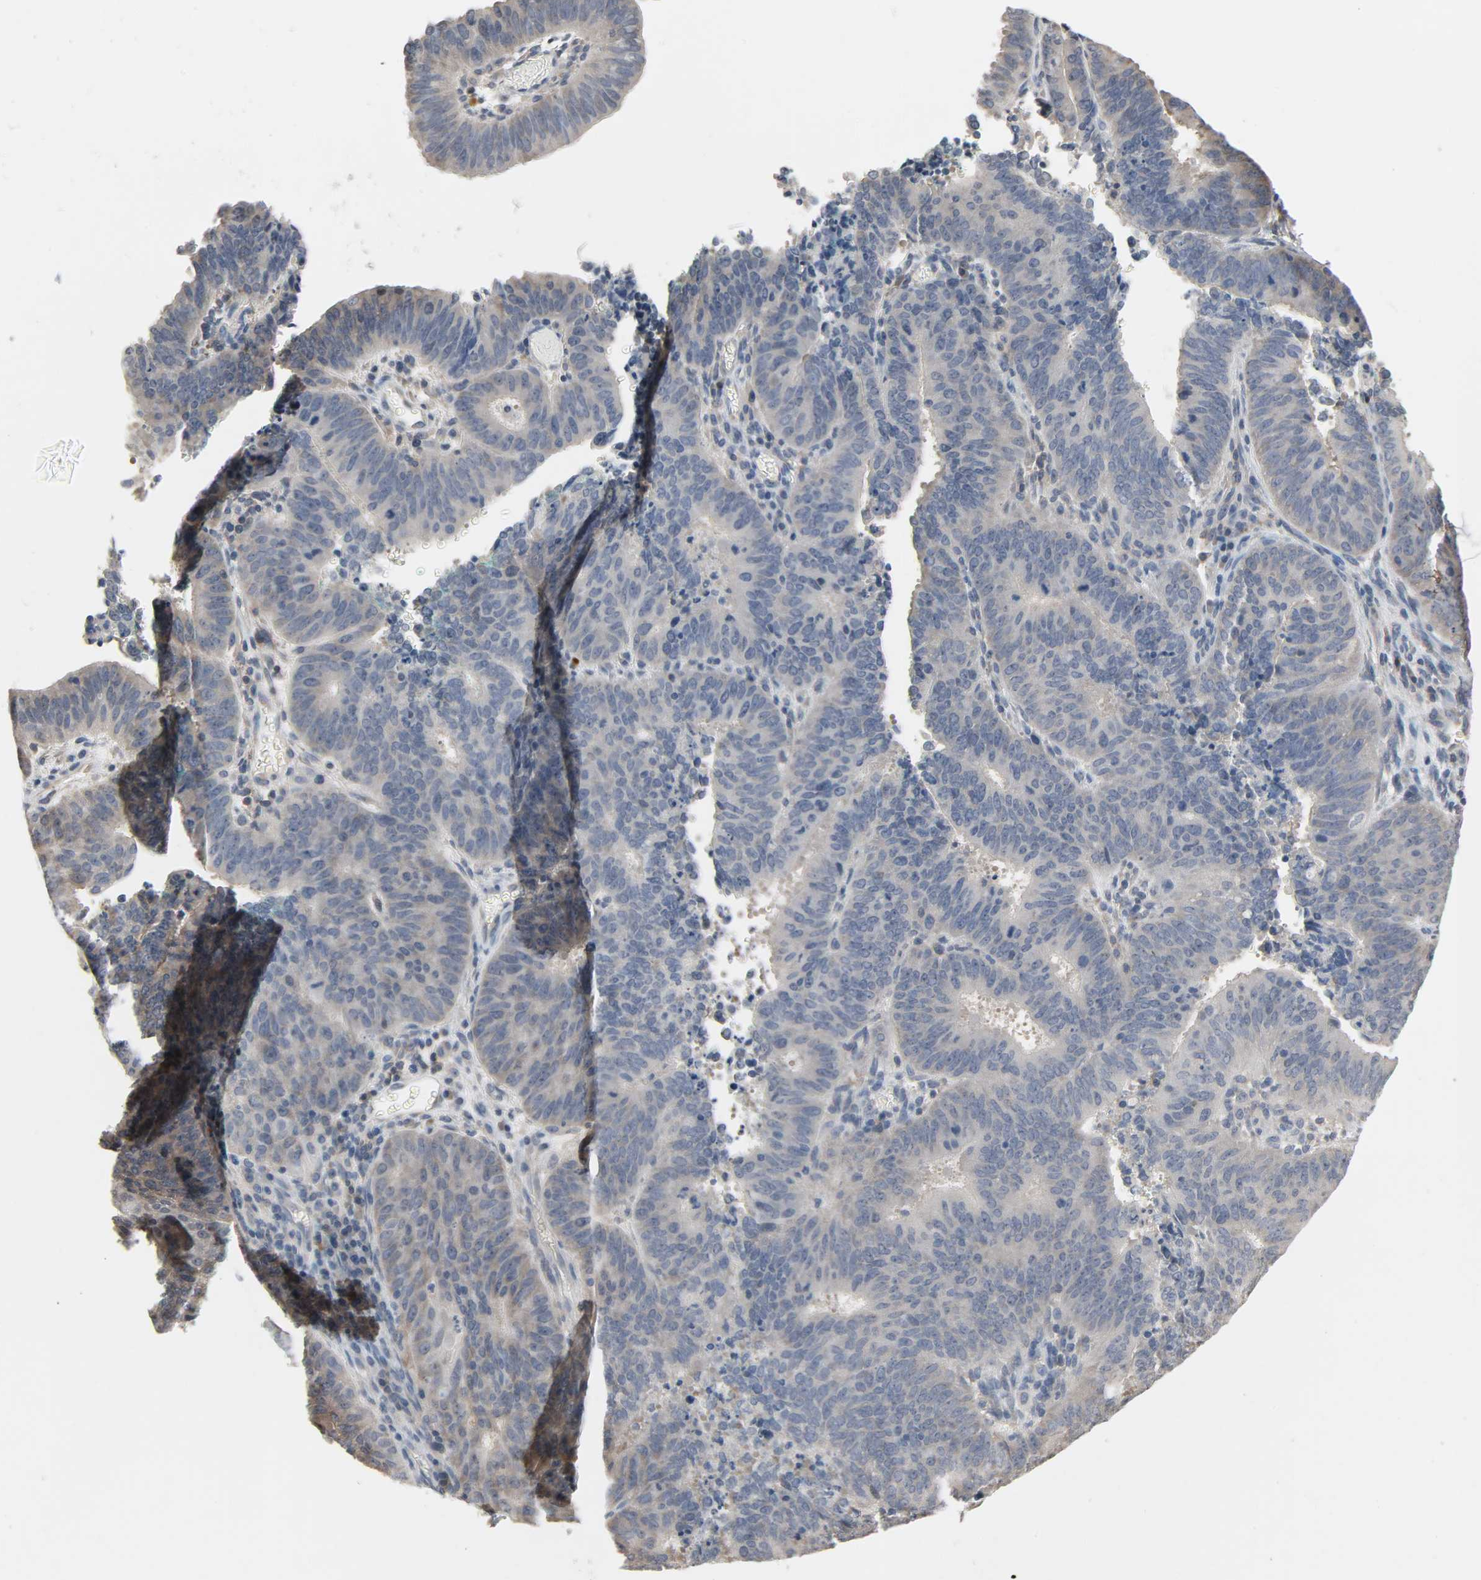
{"staining": {"intensity": "weak", "quantity": "25%-75%", "location": "cytoplasmic/membranous"}, "tissue": "cervical cancer", "cell_type": "Tumor cells", "image_type": "cancer", "snomed": [{"axis": "morphology", "description": "Adenocarcinoma, NOS"}, {"axis": "topography", "description": "Cervix"}], "caption": "Immunohistochemical staining of human cervical cancer shows low levels of weak cytoplasmic/membranous positivity in about 25%-75% of tumor cells. Using DAB (3,3'-diaminobenzidine) (brown) and hematoxylin (blue) stains, captured at high magnification using brightfield microscopy.", "gene": "CD4", "patient": {"sex": "female", "age": 44}}